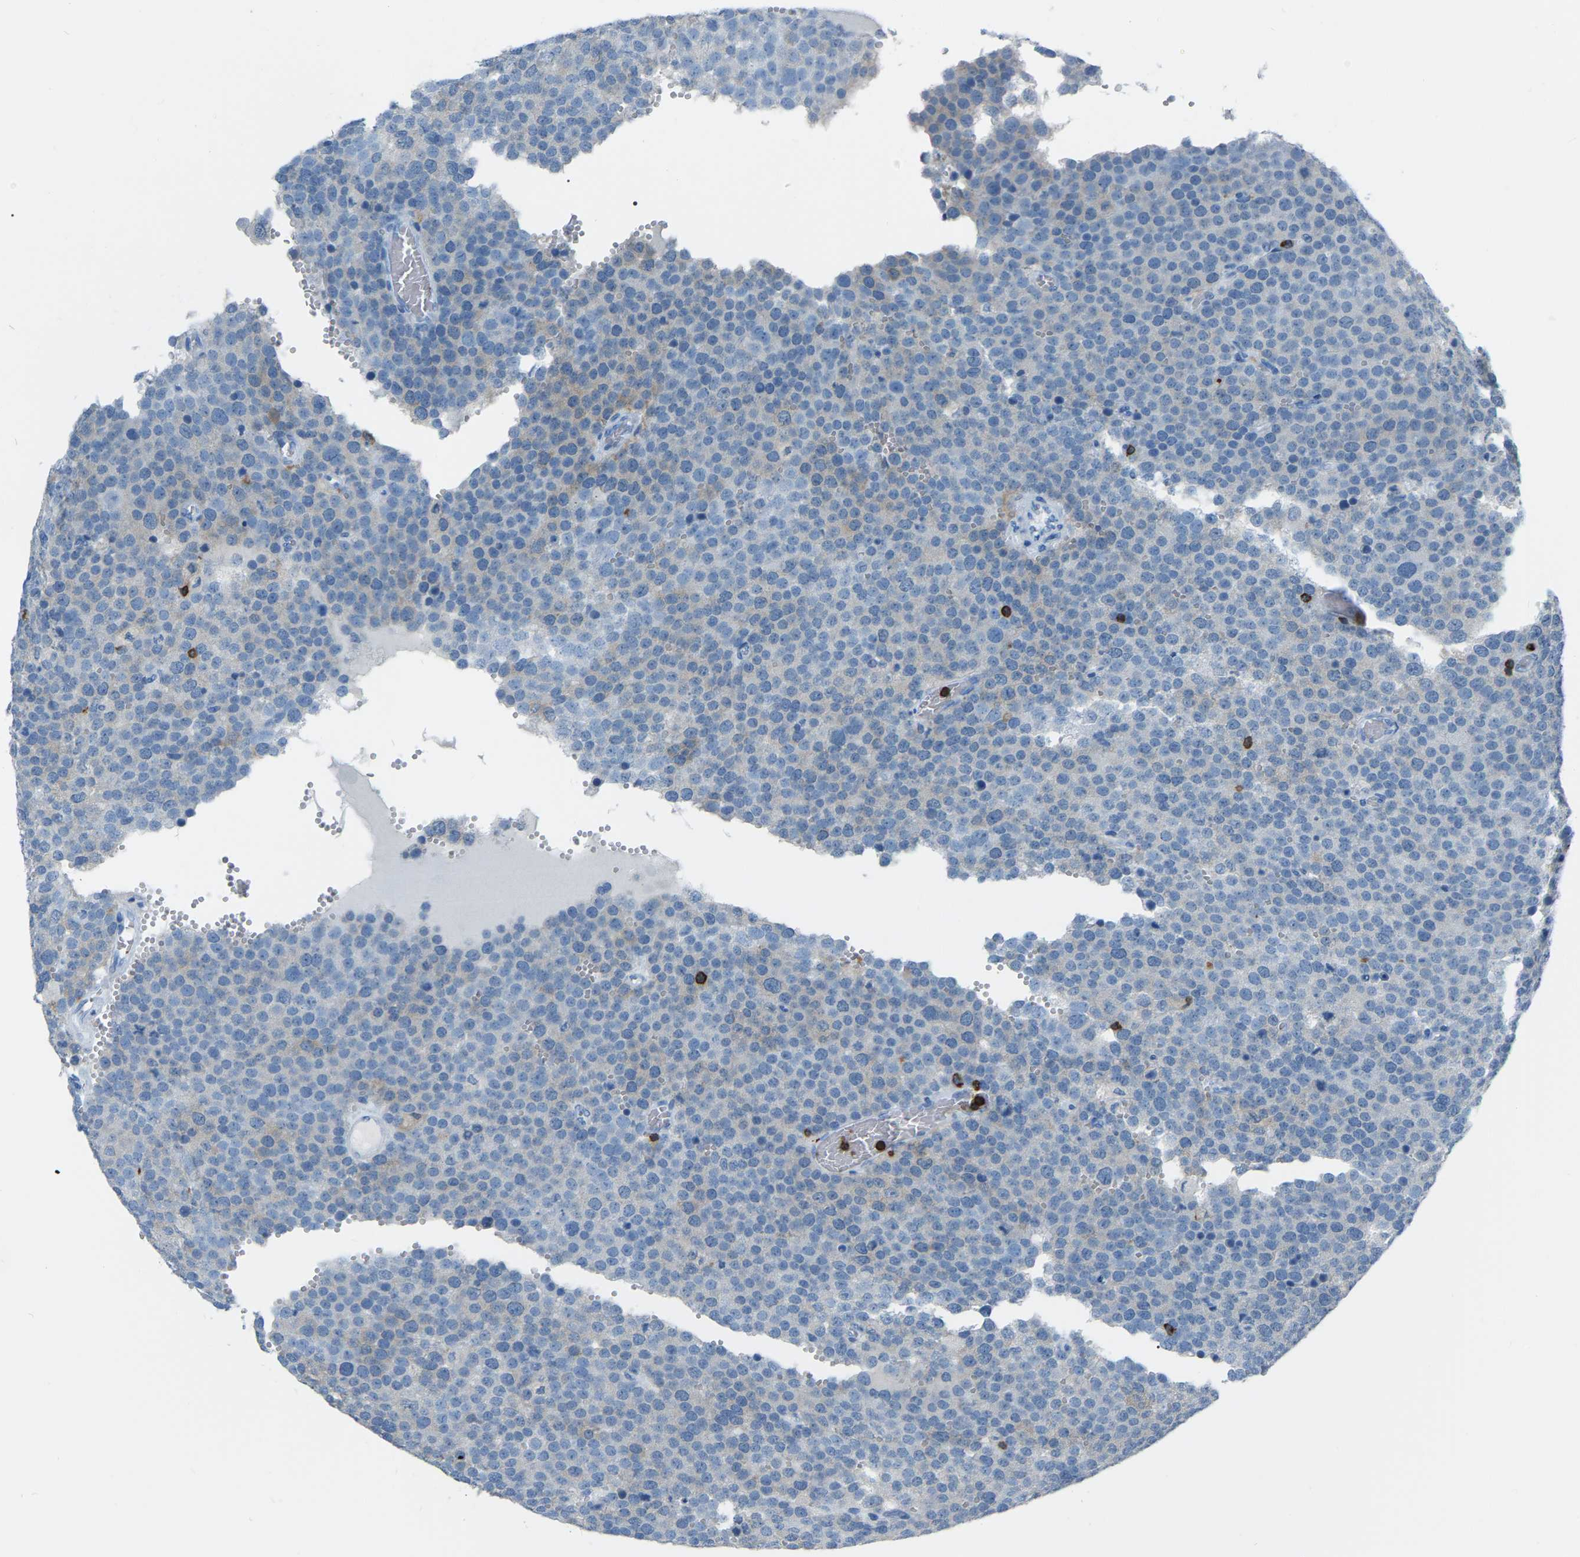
{"staining": {"intensity": "weak", "quantity": "<25%", "location": "cytoplasmic/membranous"}, "tissue": "testis cancer", "cell_type": "Tumor cells", "image_type": "cancer", "snomed": [{"axis": "morphology", "description": "Normal tissue, NOS"}, {"axis": "morphology", "description": "Seminoma, NOS"}, {"axis": "topography", "description": "Testis"}], "caption": "The immunohistochemistry (IHC) image has no significant expression in tumor cells of testis cancer tissue.", "gene": "ARHGAP45", "patient": {"sex": "male", "age": 71}}